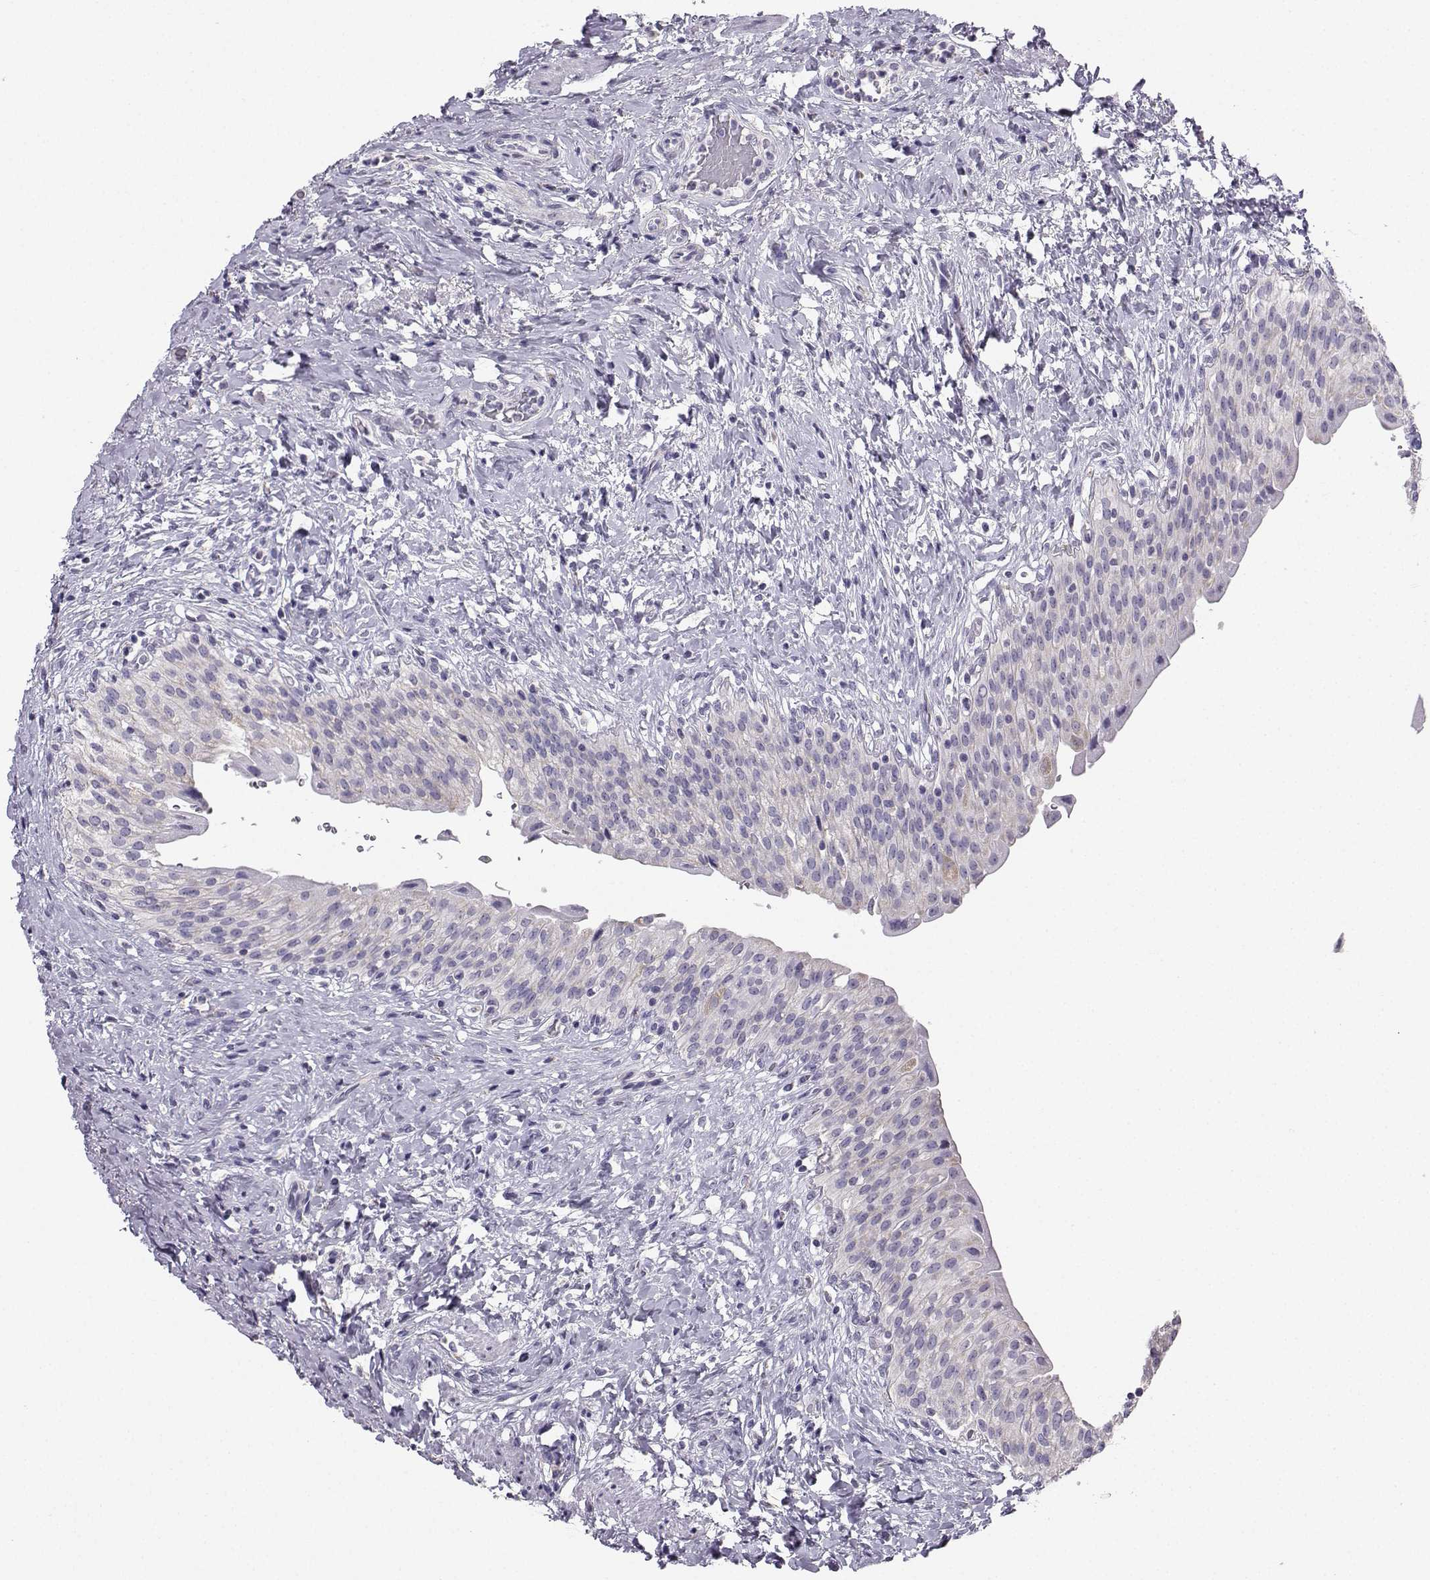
{"staining": {"intensity": "negative", "quantity": "none", "location": "none"}, "tissue": "urinary bladder", "cell_type": "Urothelial cells", "image_type": "normal", "snomed": [{"axis": "morphology", "description": "Normal tissue, NOS"}, {"axis": "morphology", "description": "Inflammation, NOS"}, {"axis": "topography", "description": "Urinary bladder"}], "caption": "IHC histopathology image of unremarkable human urinary bladder stained for a protein (brown), which exhibits no staining in urothelial cells. The staining was performed using DAB (3,3'-diaminobenzidine) to visualize the protein expression in brown, while the nuclei were stained in blue with hematoxylin (Magnification: 20x).", "gene": "AVP", "patient": {"sex": "male", "age": 64}}